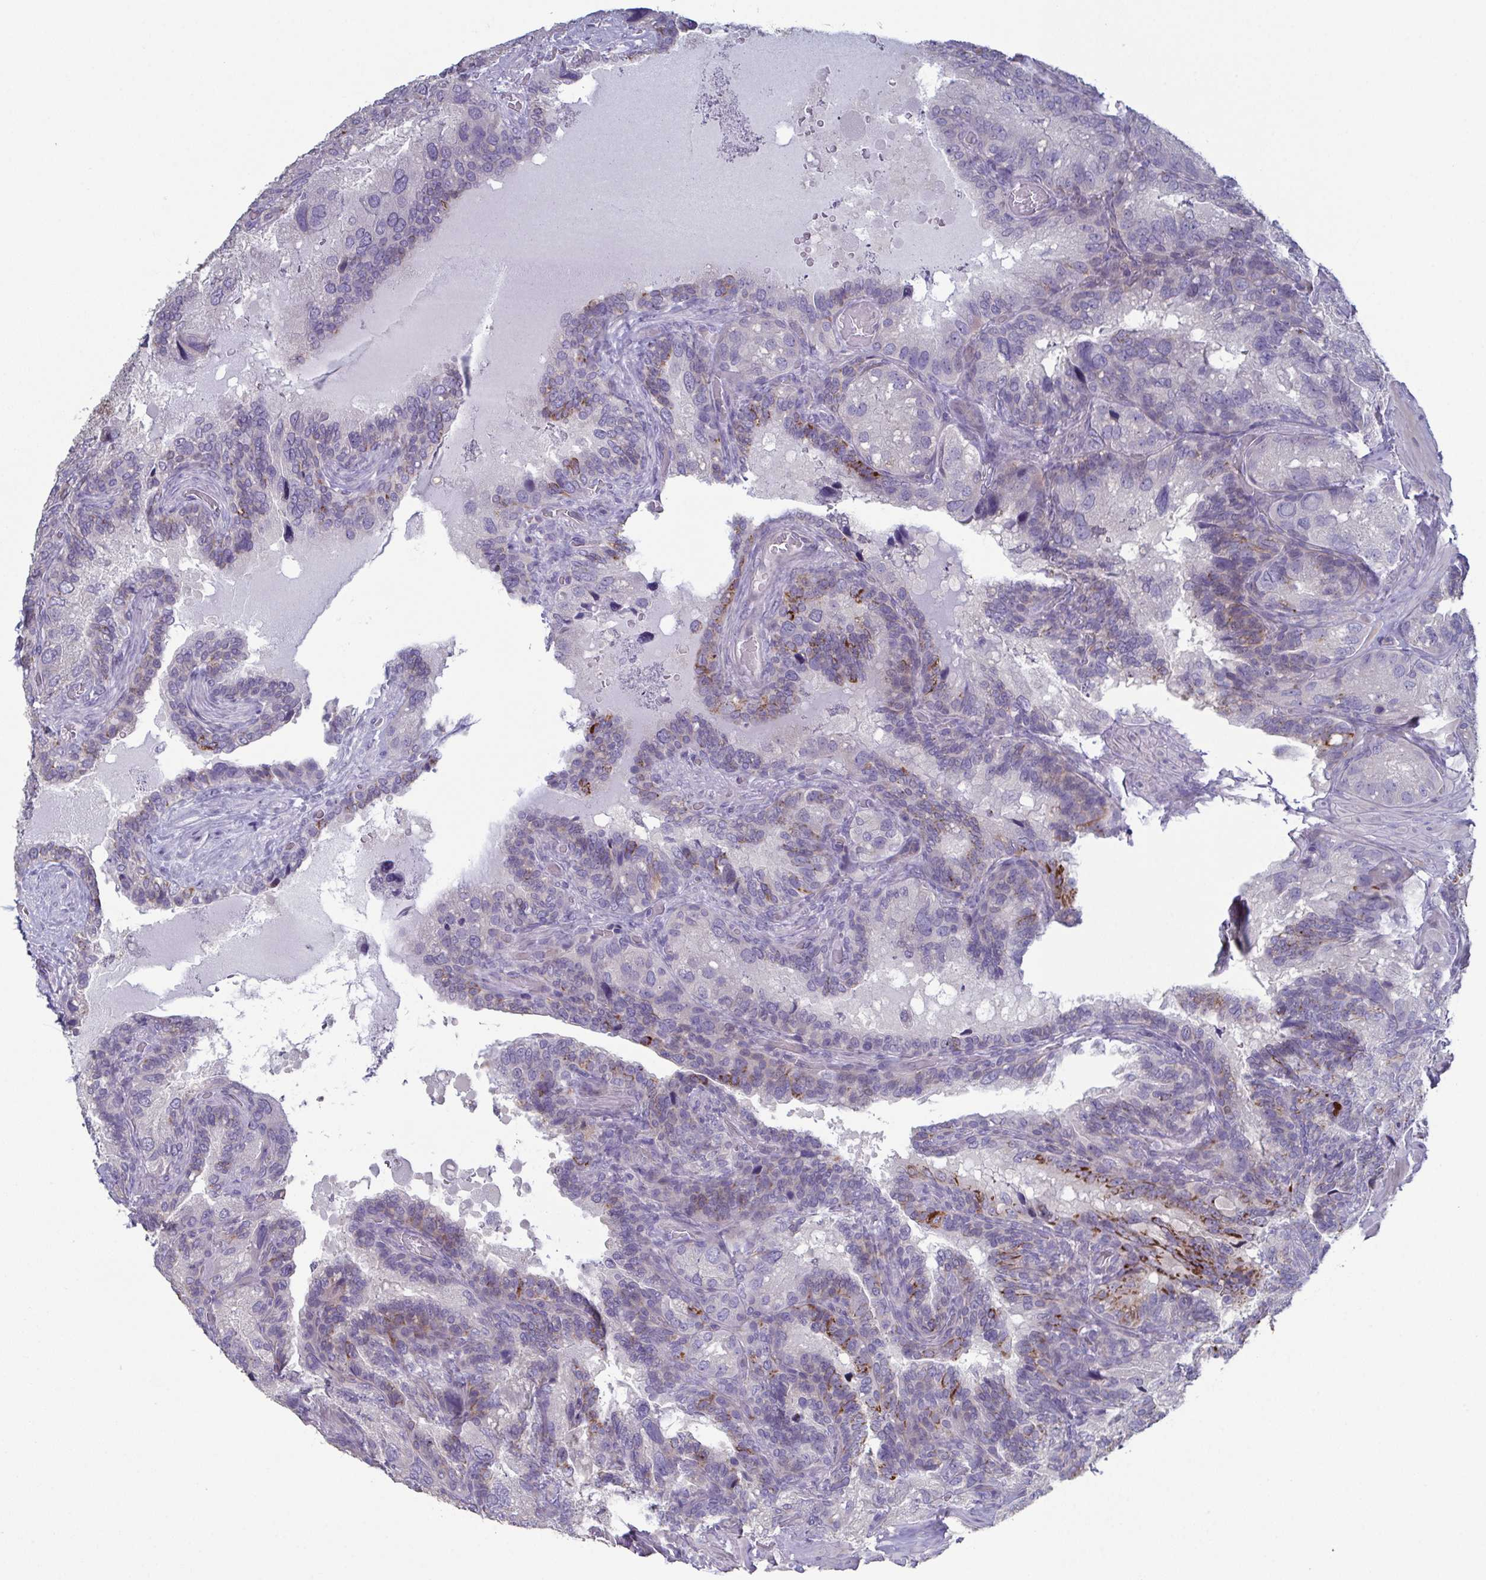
{"staining": {"intensity": "moderate", "quantity": "<25%", "location": "cytoplasmic/membranous"}, "tissue": "seminal vesicle", "cell_type": "Glandular cells", "image_type": "normal", "snomed": [{"axis": "morphology", "description": "Normal tissue, NOS"}, {"axis": "topography", "description": "Seminal veicle"}], "caption": "A brown stain shows moderate cytoplasmic/membranous positivity of a protein in glandular cells of normal human seminal vesicle.", "gene": "GLDC", "patient": {"sex": "male", "age": 60}}